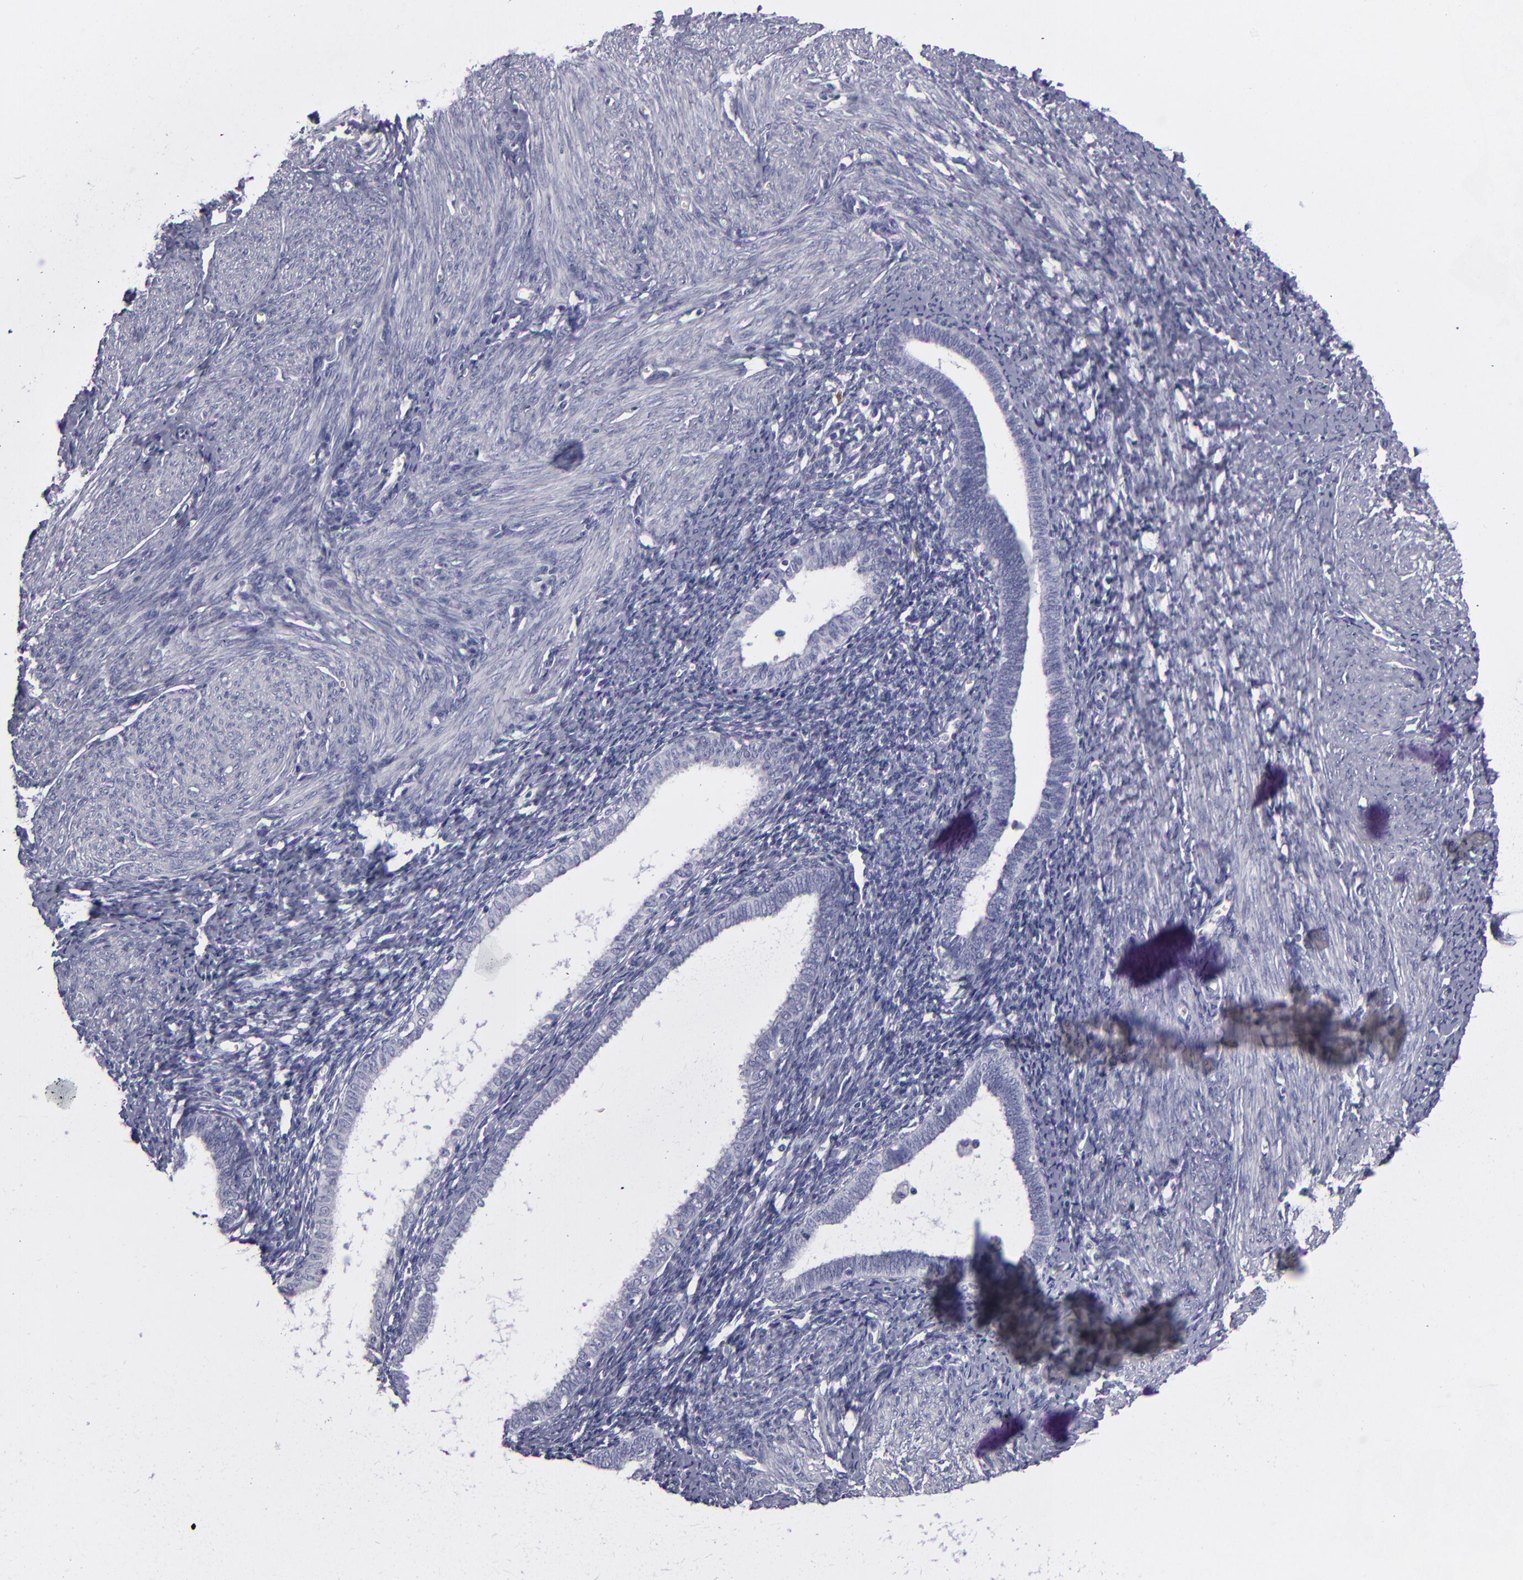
{"staining": {"intensity": "negative", "quantity": "none", "location": "none"}, "tissue": "endometrium", "cell_type": "Cells in endometrial stroma", "image_type": "normal", "snomed": [{"axis": "morphology", "description": "Normal tissue, NOS"}, {"axis": "topography", "description": "Smooth muscle"}, {"axis": "topography", "description": "Endometrium"}], "caption": "Immunohistochemical staining of normal human endometrium exhibits no significant positivity in cells in endometrial stroma.", "gene": "ANPEP", "patient": {"sex": "female", "age": 57}}